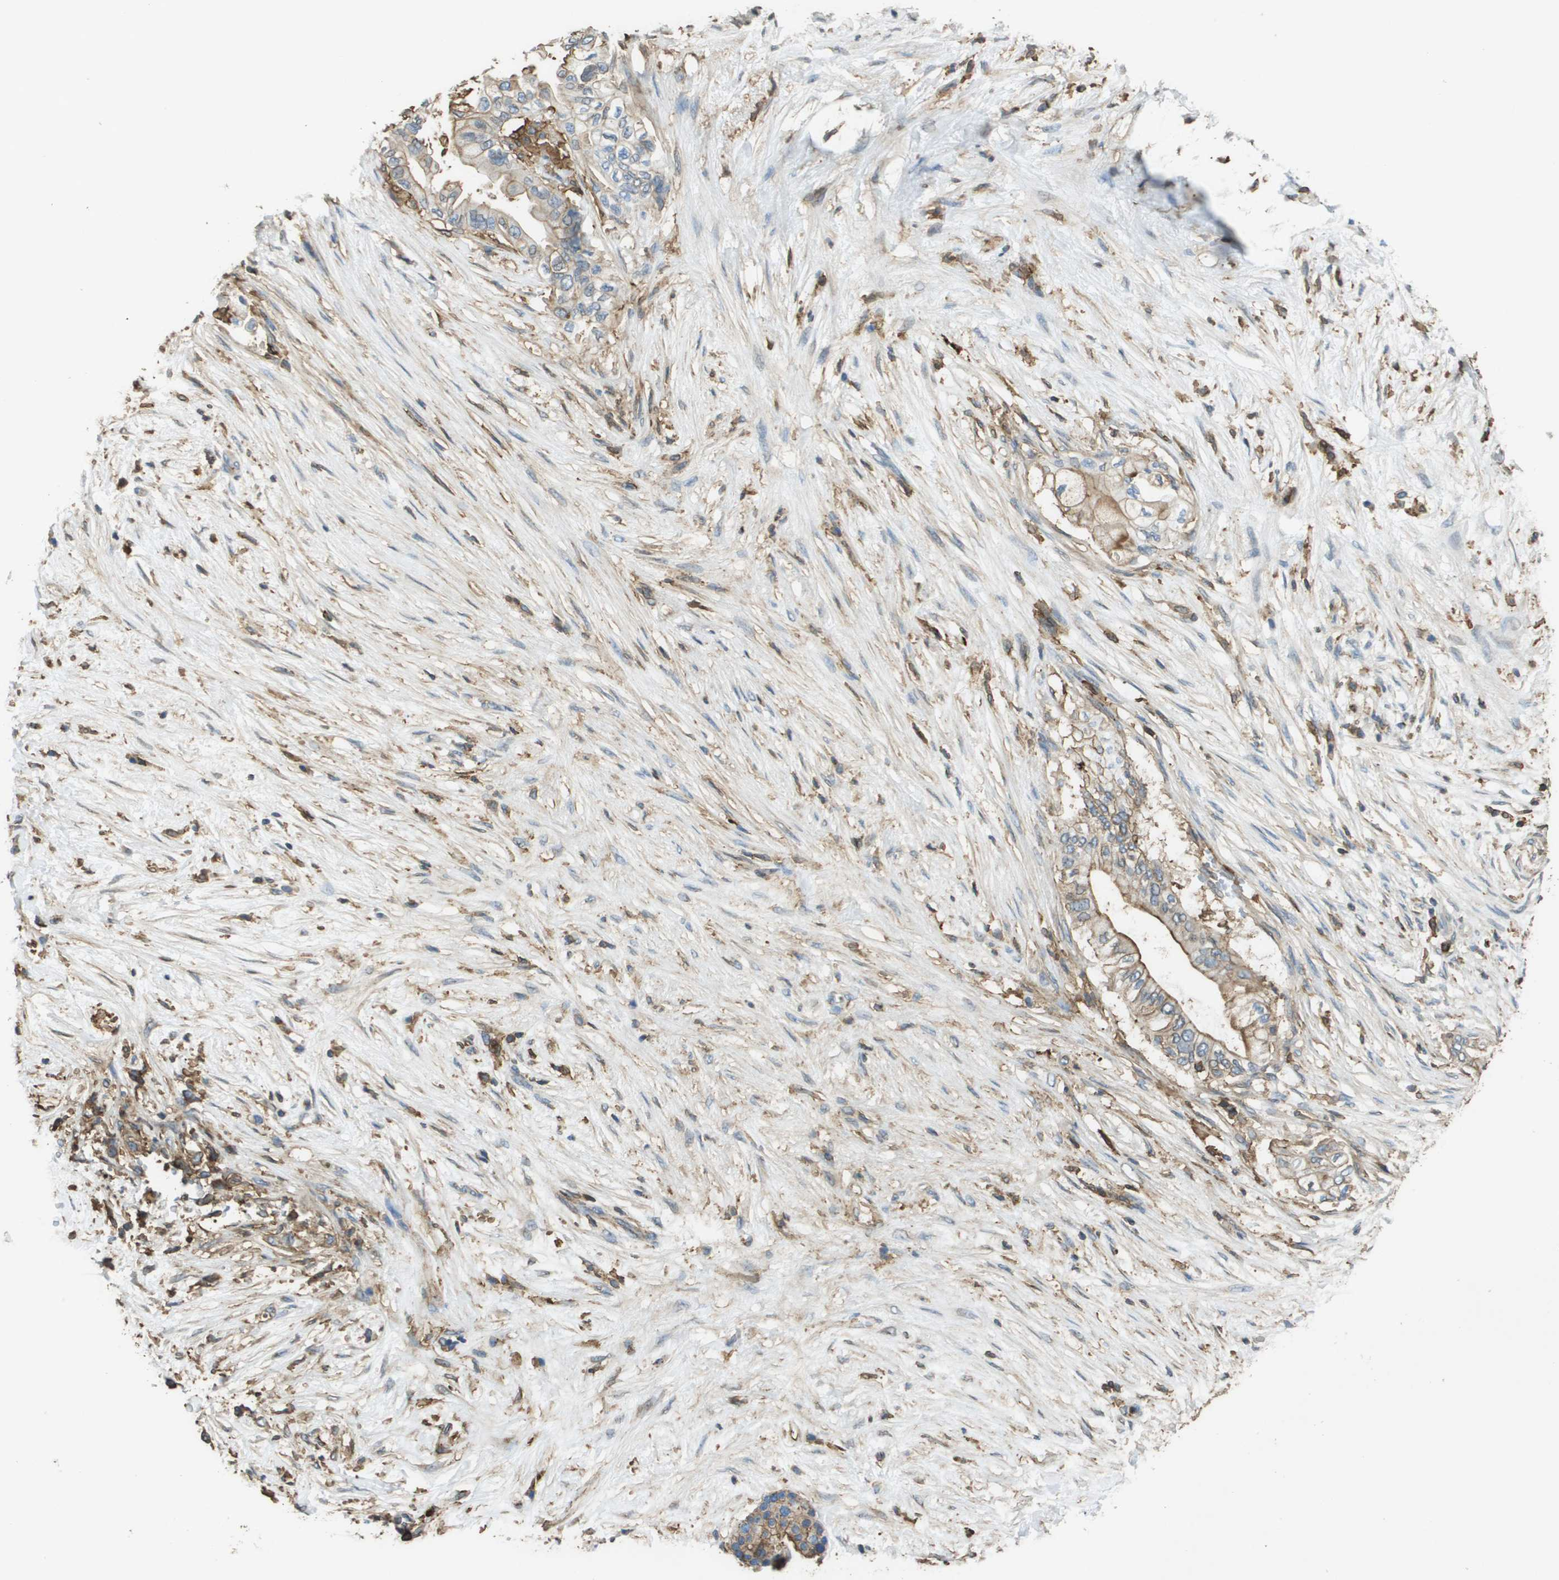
{"staining": {"intensity": "weak", "quantity": ">75%", "location": "cytoplasmic/membranous"}, "tissue": "pancreatic cancer", "cell_type": "Tumor cells", "image_type": "cancer", "snomed": [{"axis": "morphology", "description": "Normal tissue, NOS"}, {"axis": "morphology", "description": "Adenocarcinoma, NOS"}, {"axis": "topography", "description": "Pancreas"}, {"axis": "topography", "description": "Duodenum"}], "caption": "Tumor cells display low levels of weak cytoplasmic/membranous positivity in about >75% of cells in pancreatic cancer.", "gene": "PASK", "patient": {"sex": "female", "age": 60}}